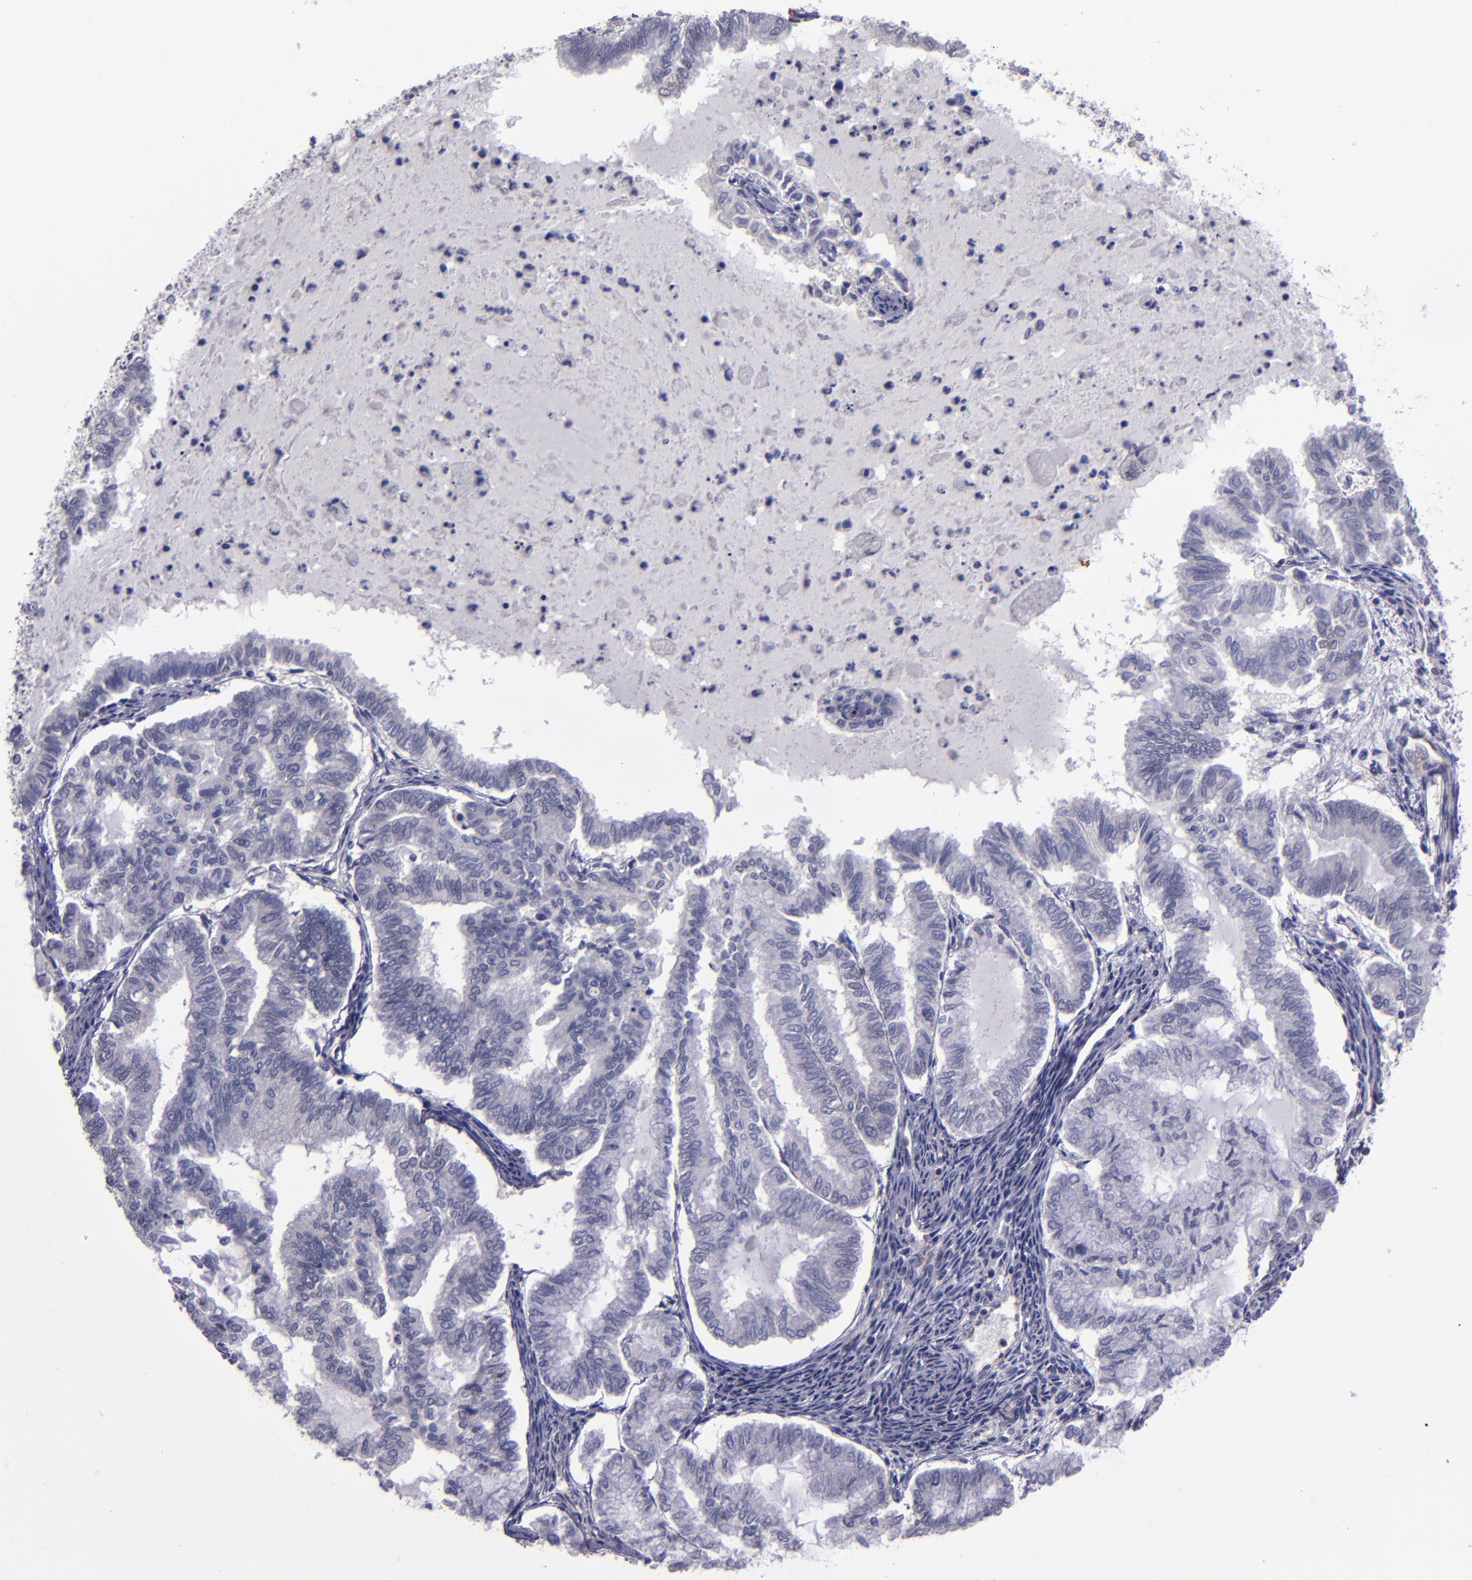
{"staining": {"intensity": "negative", "quantity": "none", "location": "none"}, "tissue": "endometrial cancer", "cell_type": "Tumor cells", "image_type": "cancer", "snomed": [{"axis": "morphology", "description": "Adenocarcinoma, NOS"}, {"axis": "topography", "description": "Endometrium"}], "caption": "A histopathology image of human endometrial cancer is negative for staining in tumor cells. The staining is performed using DAB brown chromogen with nuclei counter-stained in using hematoxylin.", "gene": "CEBPE", "patient": {"sex": "female", "age": 79}}